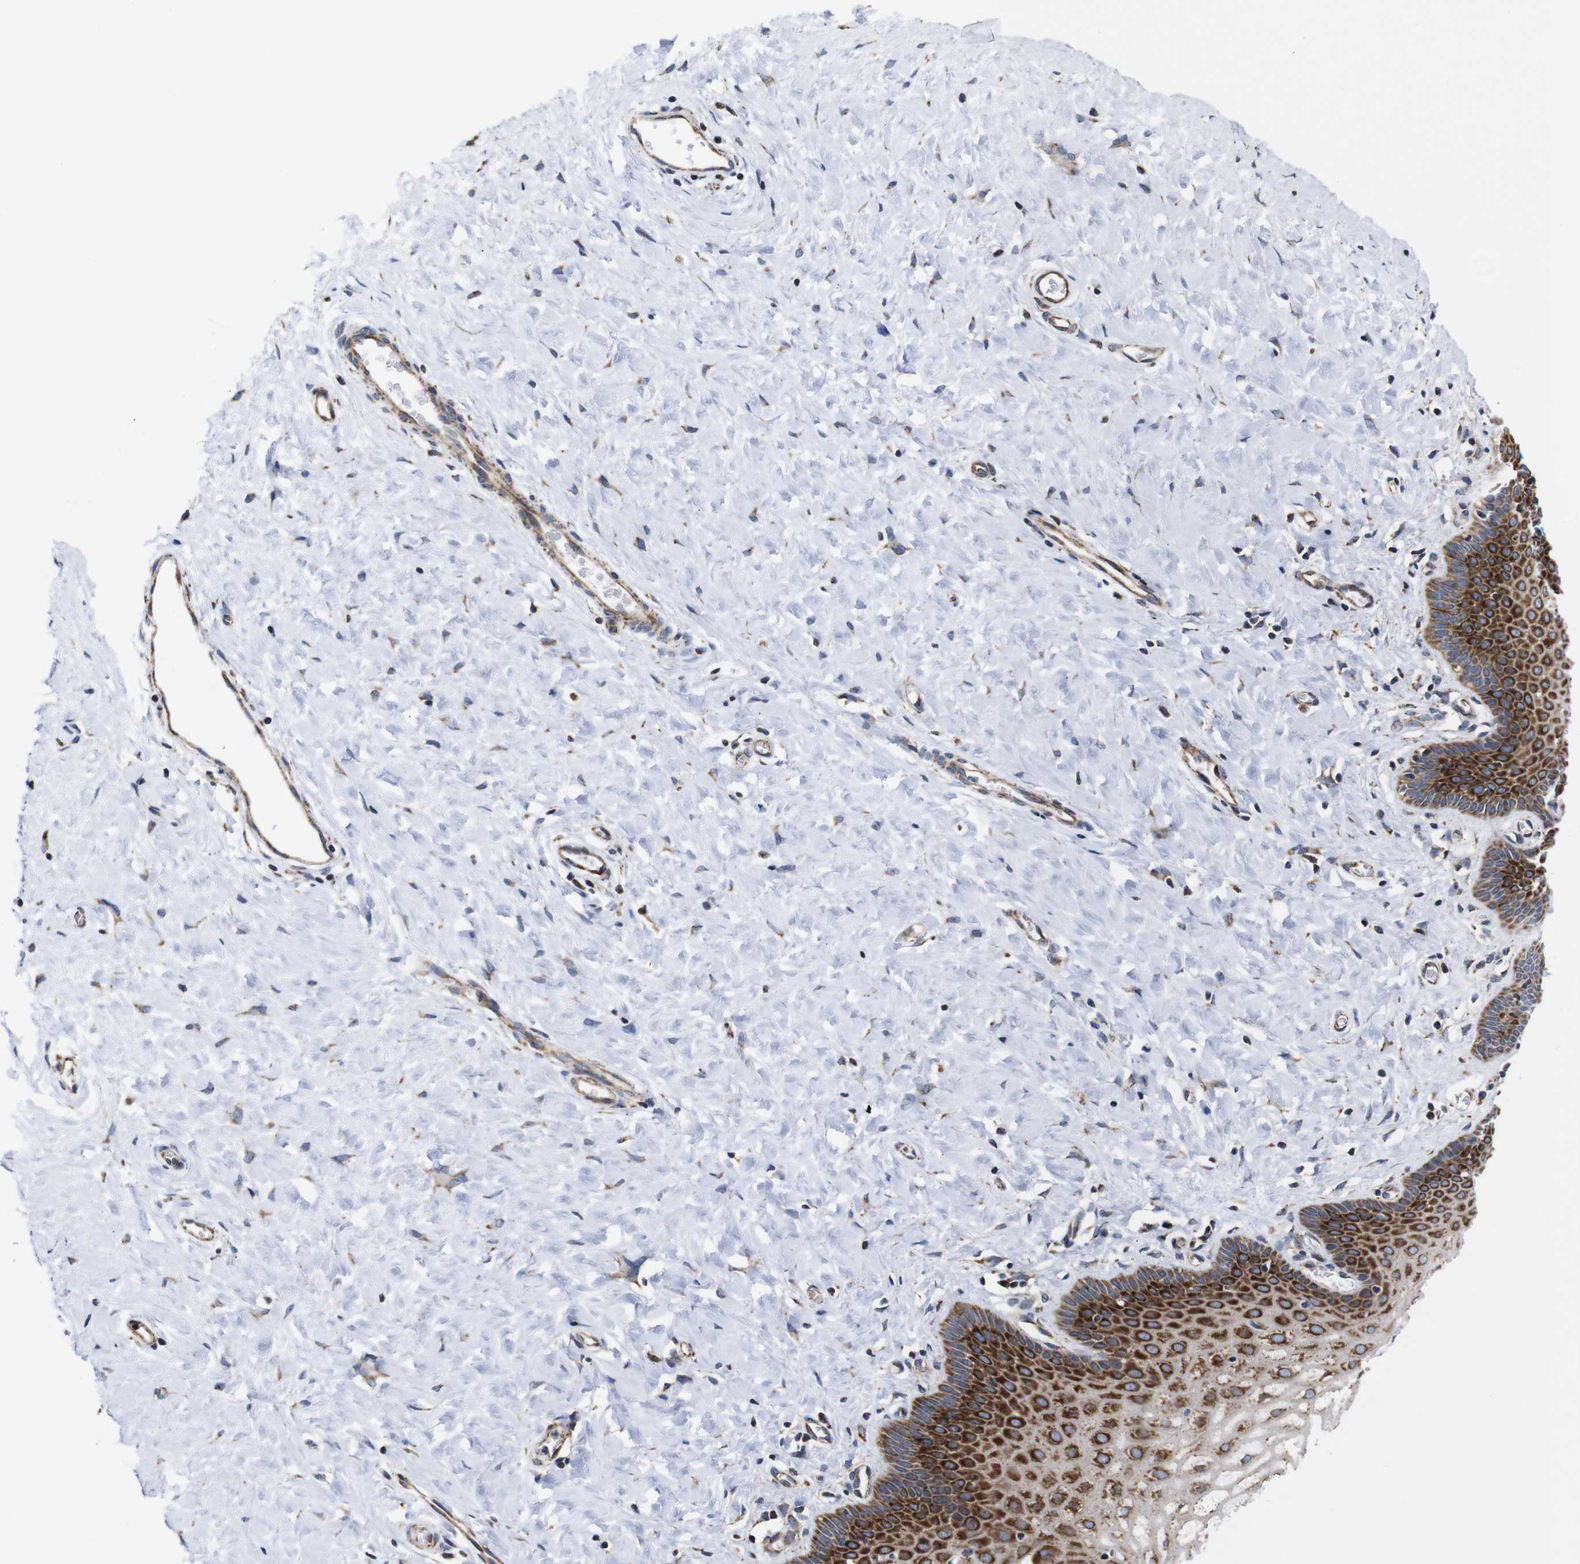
{"staining": {"intensity": "strong", "quantity": ">75%", "location": "cytoplasmic/membranous"}, "tissue": "cervix", "cell_type": "Glandular cells", "image_type": "normal", "snomed": [{"axis": "morphology", "description": "Normal tissue, NOS"}, {"axis": "topography", "description": "Cervix"}], "caption": "Cervix was stained to show a protein in brown. There is high levels of strong cytoplasmic/membranous positivity in approximately >75% of glandular cells. Ihc stains the protein in brown and the nuclei are stained blue.", "gene": "C17orf80", "patient": {"sex": "female", "age": 55}}